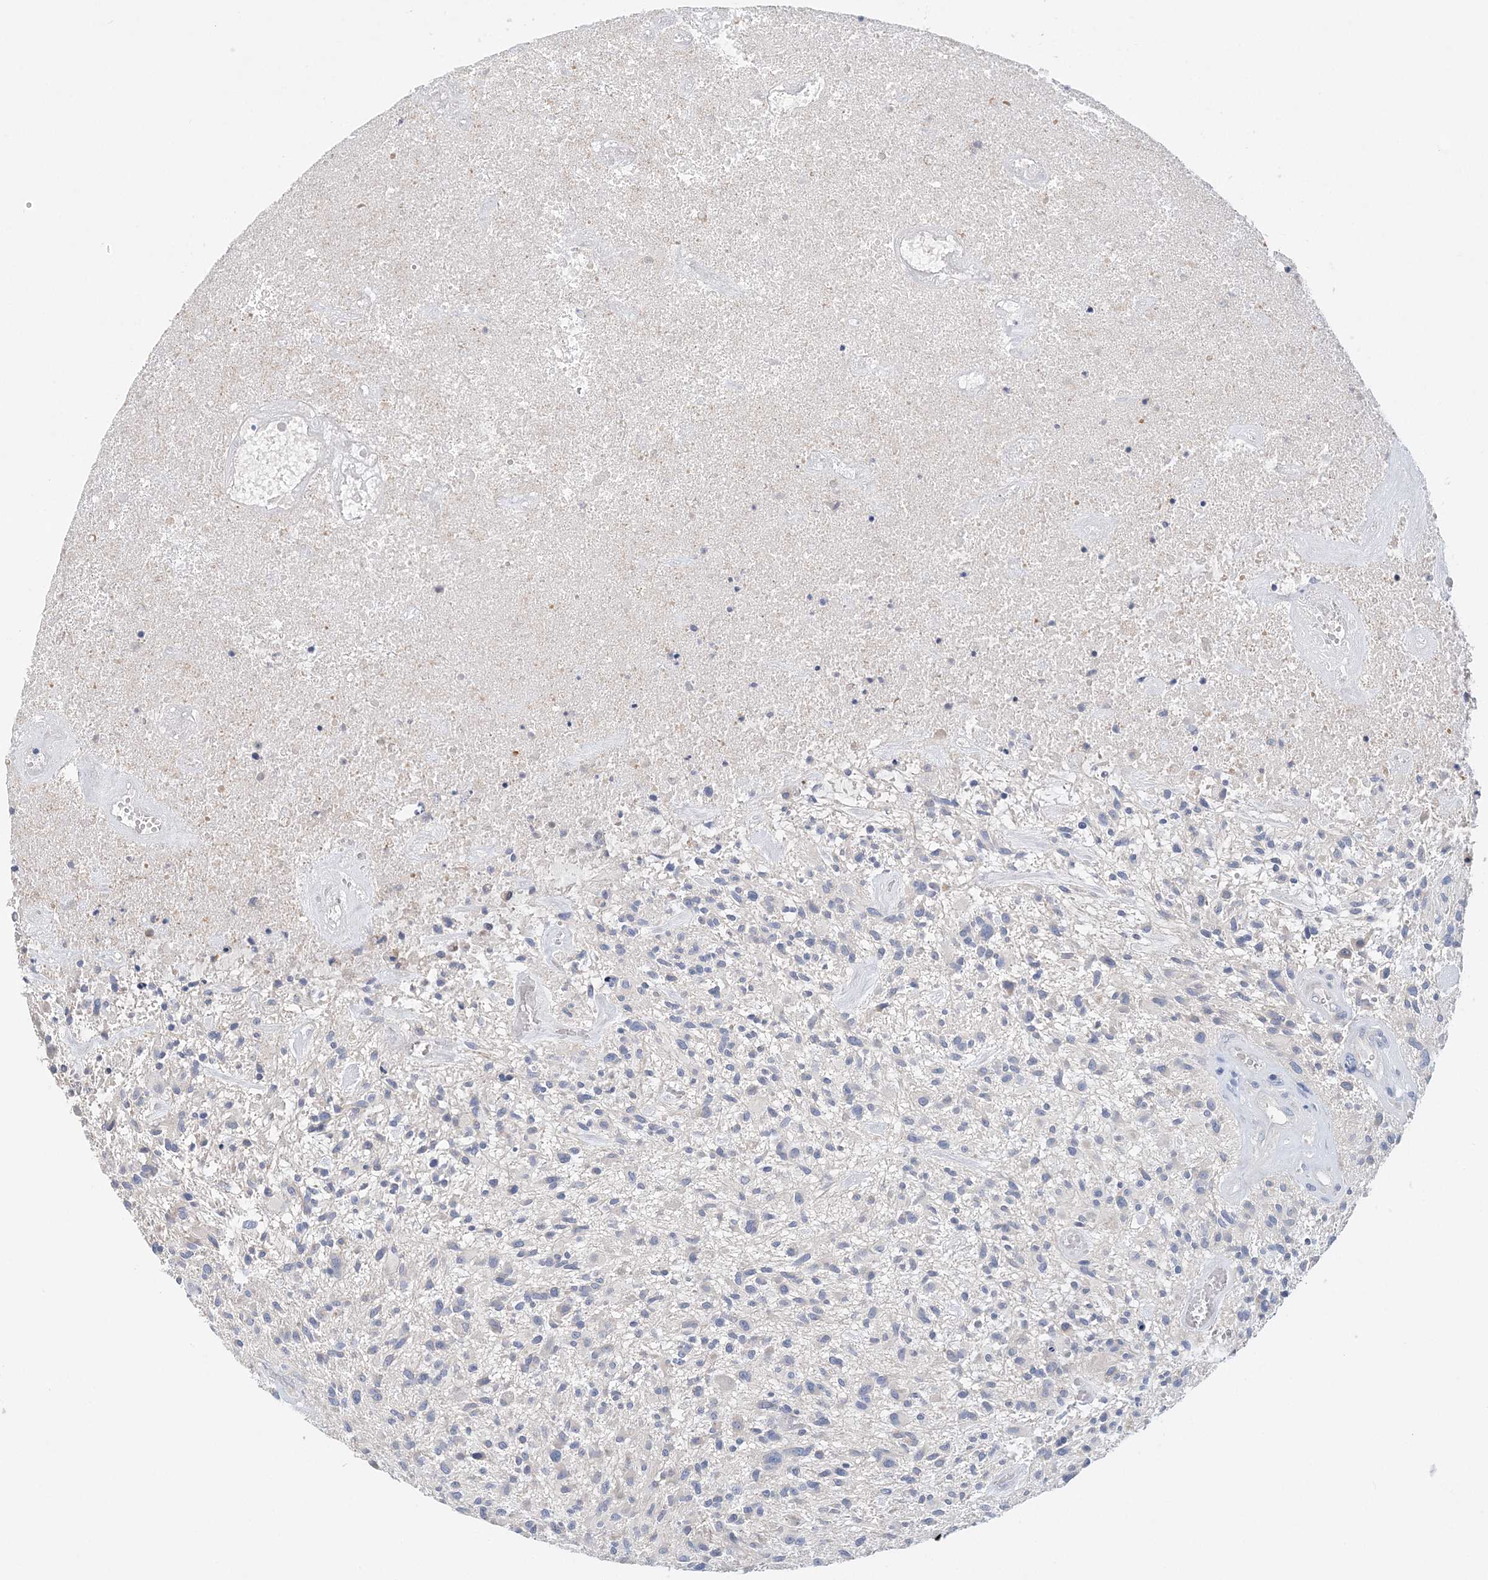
{"staining": {"intensity": "negative", "quantity": "none", "location": "none"}, "tissue": "glioma", "cell_type": "Tumor cells", "image_type": "cancer", "snomed": [{"axis": "morphology", "description": "Glioma, malignant, High grade"}, {"axis": "topography", "description": "Brain"}], "caption": "A high-resolution histopathology image shows IHC staining of glioma, which exhibits no significant staining in tumor cells.", "gene": "LRRIQ4", "patient": {"sex": "male", "age": 47}}